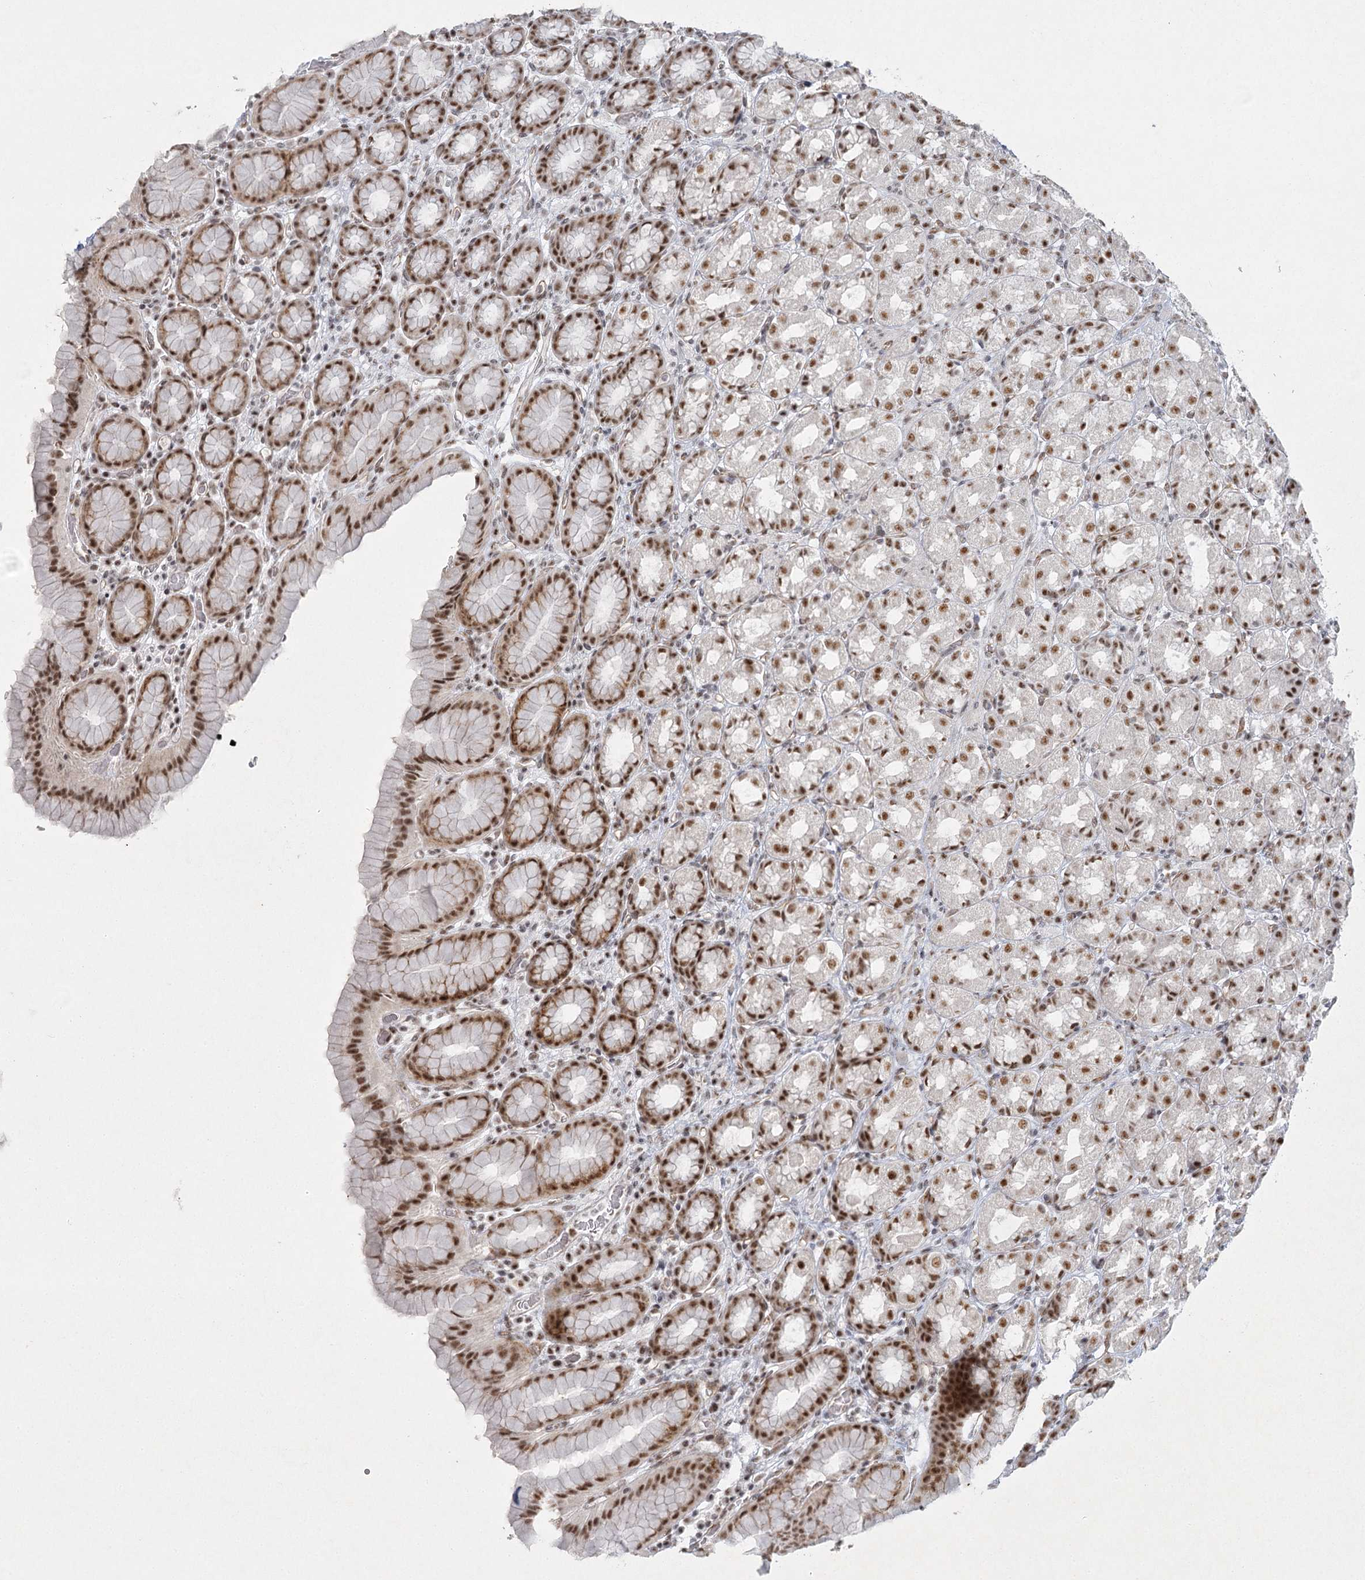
{"staining": {"intensity": "moderate", "quantity": ">75%", "location": "nuclear"}, "tissue": "stomach", "cell_type": "Glandular cells", "image_type": "normal", "snomed": [{"axis": "morphology", "description": "Normal tissue, NOS"}, {"axis": "topography", "description": "Stomach, upper"}], "caption": "Immunohistochemical staining of normal stomach shows moderate nuclear protein expression in approximately >75% of glandular cells. (brown staining indicates protein expression, while blue staining denotes nuclei).", "gene": "U2SURP", "patient": {"sex": "male", "age": 68}}